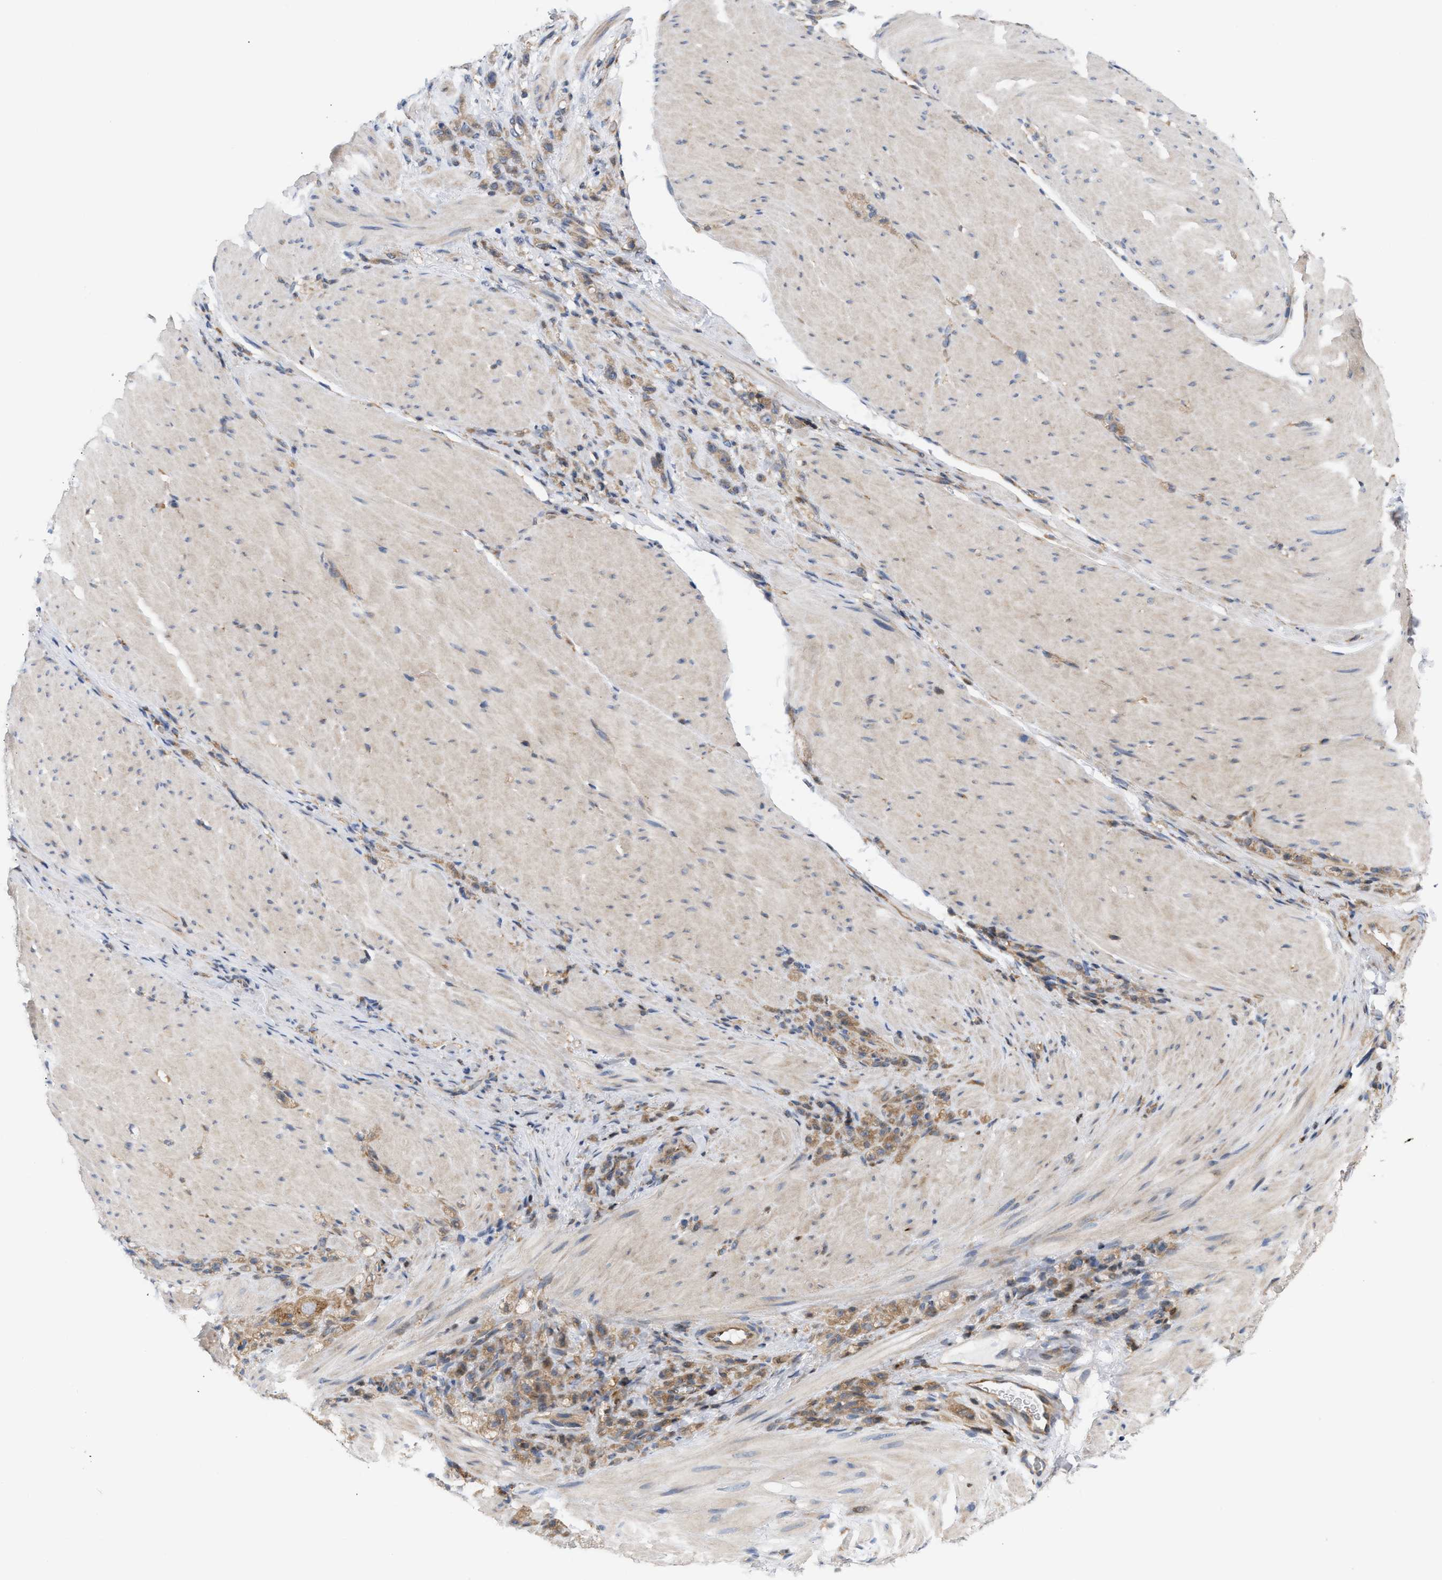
{"staining": {"intensity": "moderate", "quantity": ">75%", "location": "cytoplasmic/membranous"}, "tissue": "stomach cancer", "cell_type": "Tumor cells", "image_type": "cancer", "snomed": [{"axis": "morphology", "description": "Normal tissue, NOS"}, {"axis": "morphology", "description": "Adenocarcinoma, NOS"}, {"axis": "topography", "description": "Stomach"}], "caption": "Adenocarcinoma (stomach) stained for a protein (brown) shows moderate cytoplasmic/membranous positive expression in about >75% of tumor cells.", "gene": "DBNL", "patient": {"sex": "male", "age": 82}}